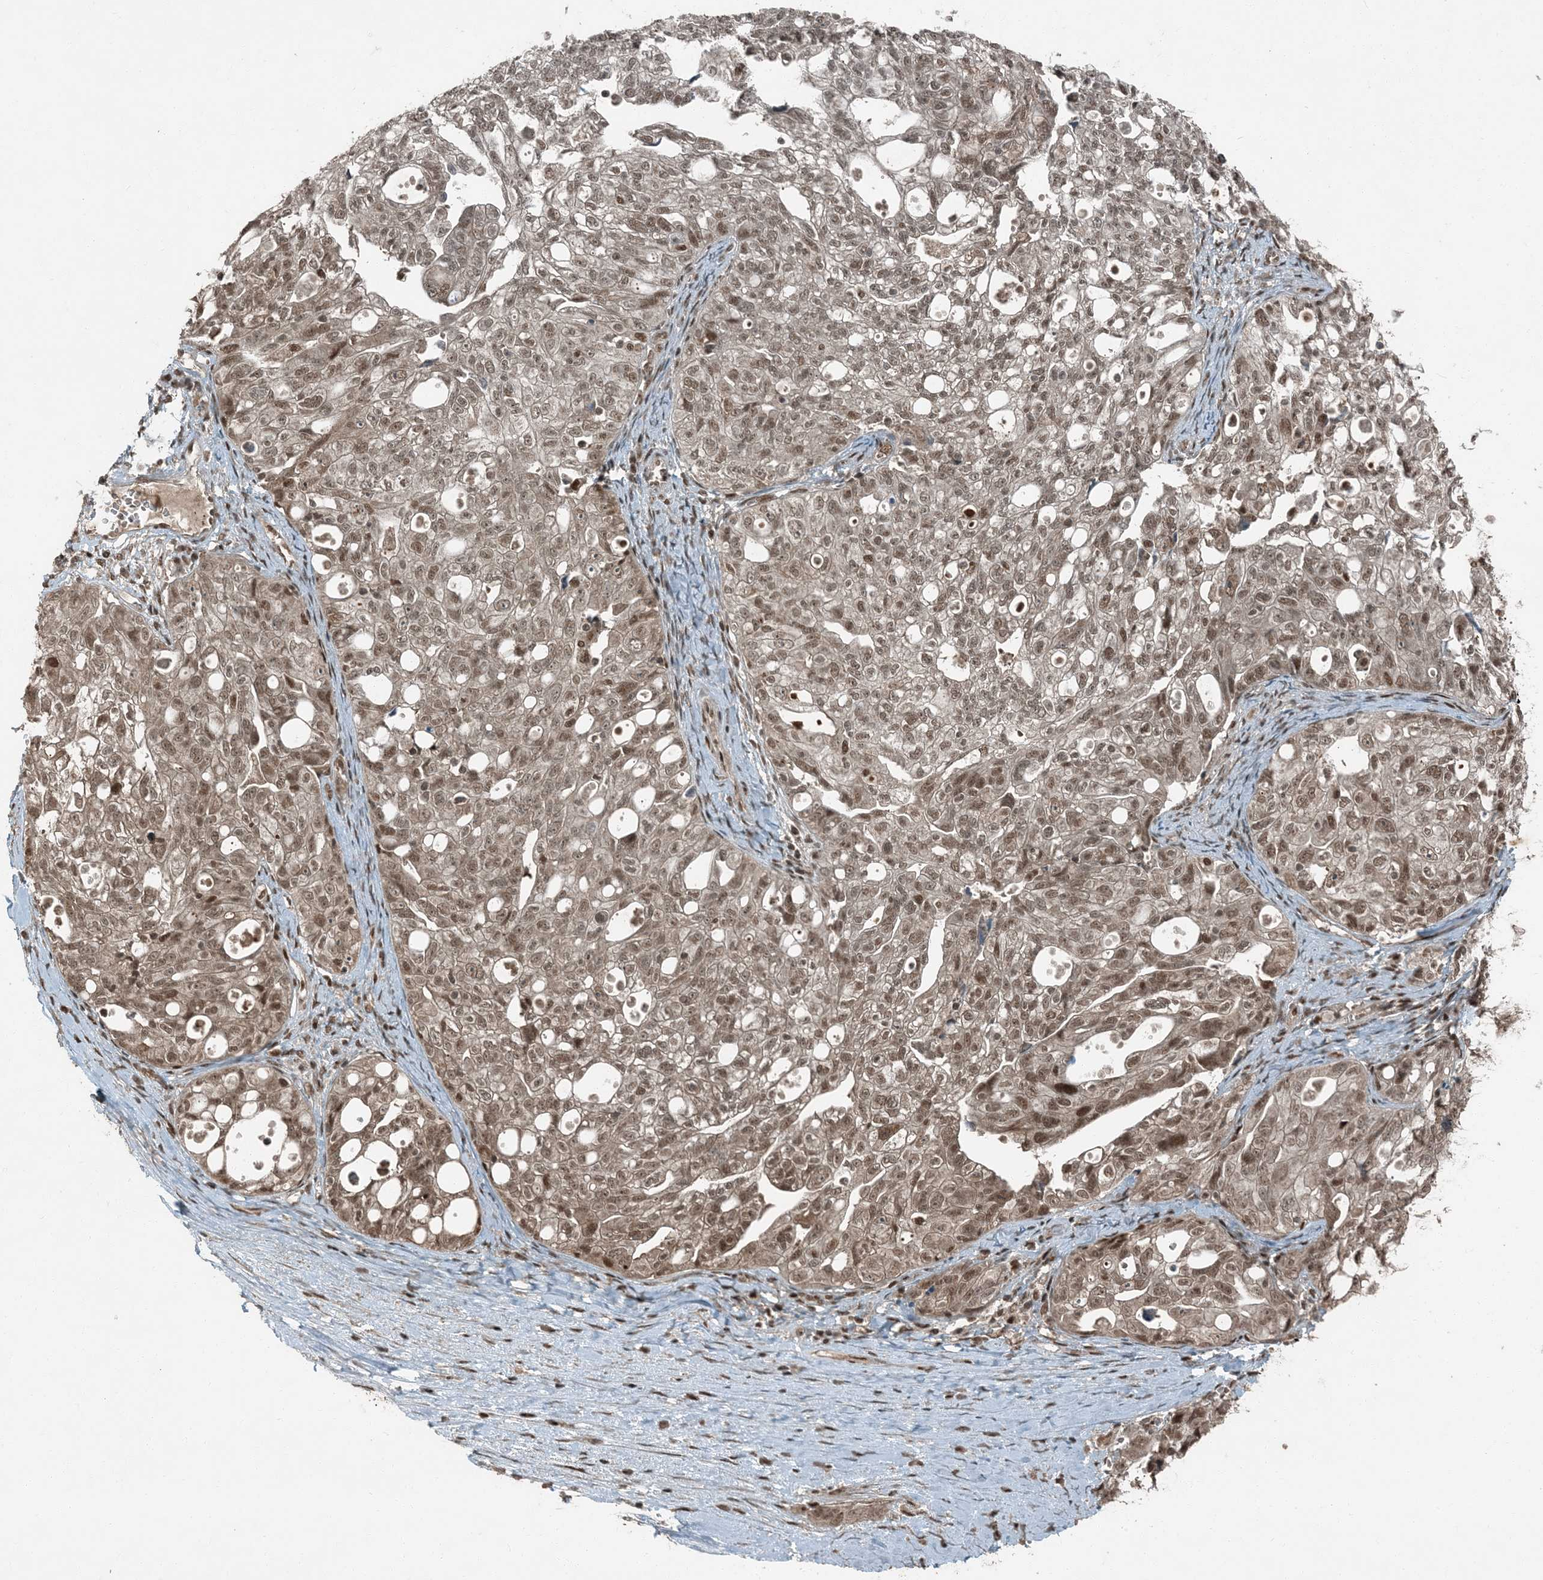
{"staining": {"intensity": "moderate", "quantity": ">75%", "location": "nuclear"}, "tissue": "ovarian cancer", "cell_type": "Tumor cells", "image_type": "cancer", "snomed": [{"axis": "morphology", "description": "Carcinoma, NOS"}, {"axis": "morphology", "description": "Cystadenocarcinoma, serous, NOS"}, {"axis": "topography", "description": "Ovary"}], "caption": "Tumor cells demonstrate medium levels of moderate nuclear expression in approximately >75% of cells in ovarian cancer.", "gene": "TRAPPC12", "patient": {"sex": "female", "age": 69}}